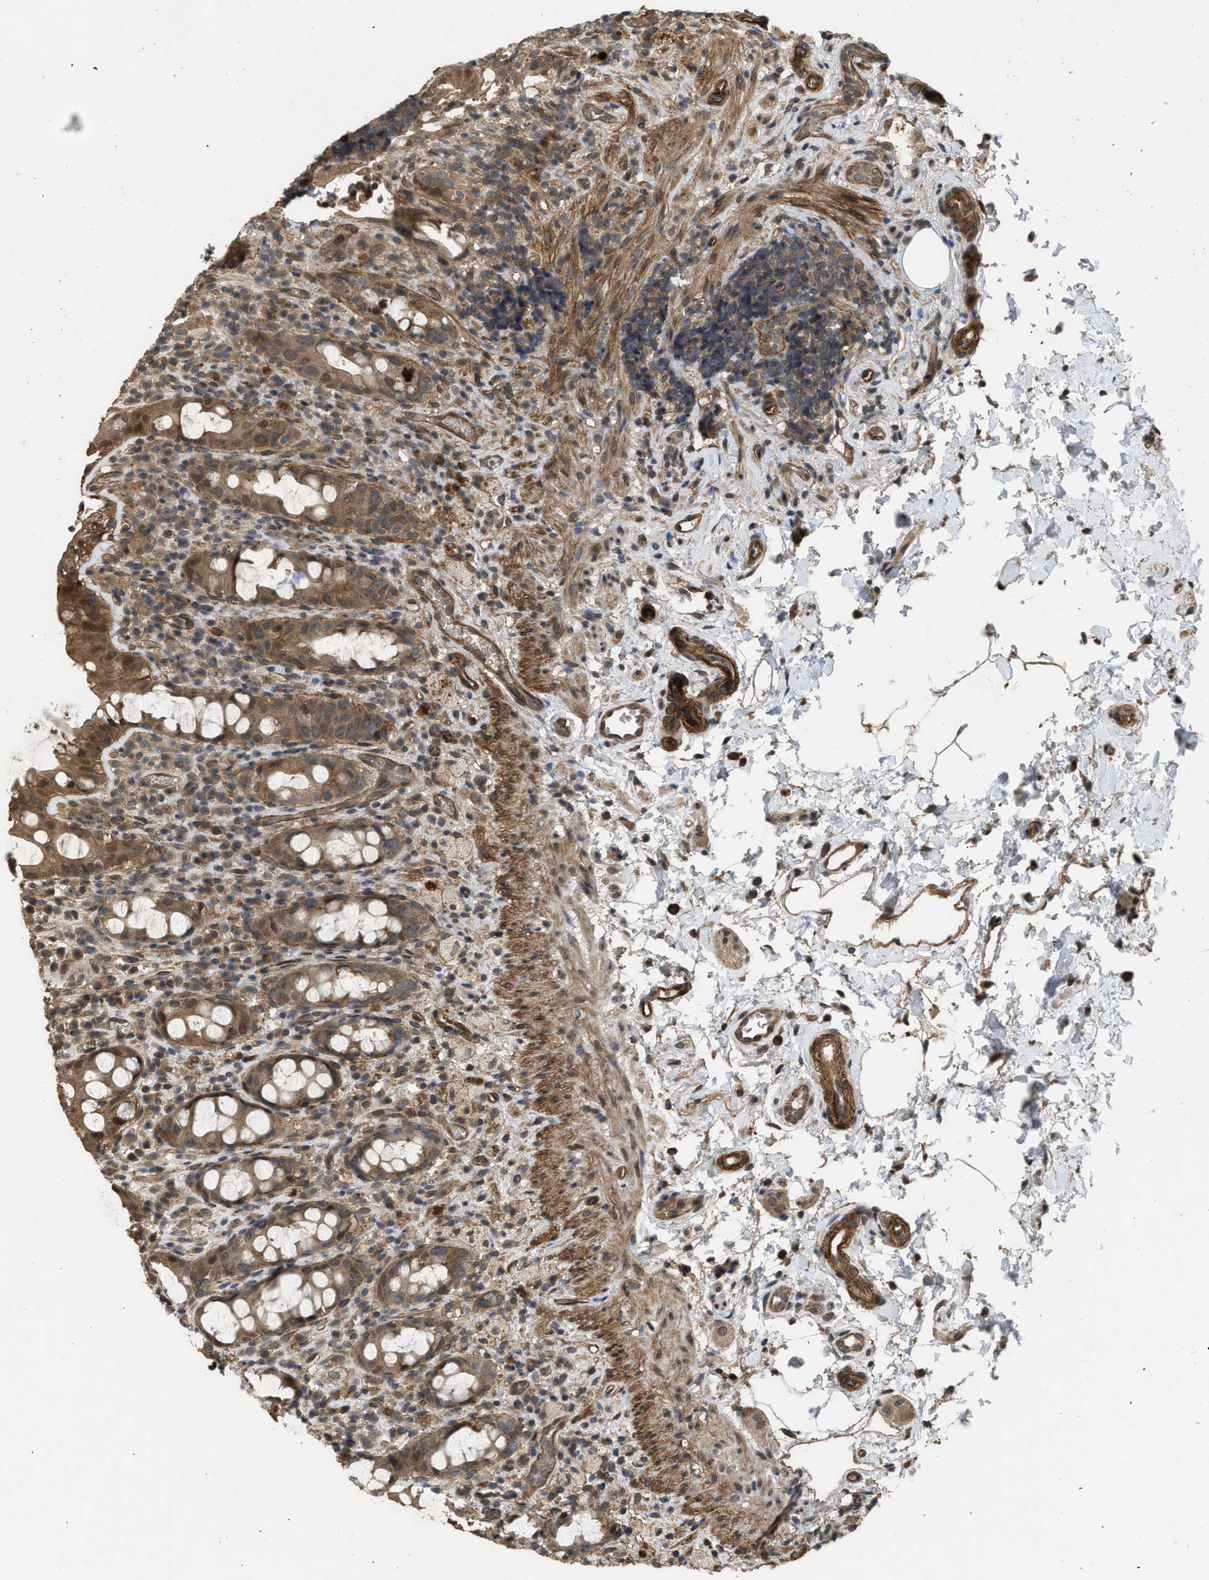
{"staining": {"intensity": "moderate", "quantity": ">75%", "location": "cytoplasmic/membranous"}, "tissue": "rectum", "cell_type": "Glandular cells", "image_type": "normal", "snomed": [{"axis": "morphology", "description": "Normal tissue, NOS"}, {"axis": "topography", "description": "Rectum"}], "caption": "Brown immunohistochemical staining in benign human rectum reveals moderate cytoplasmic/membranous positivity in about >75% of glandular cells.", "gene": "UTRN", "patient": {"sex": "male", "age": 44}}